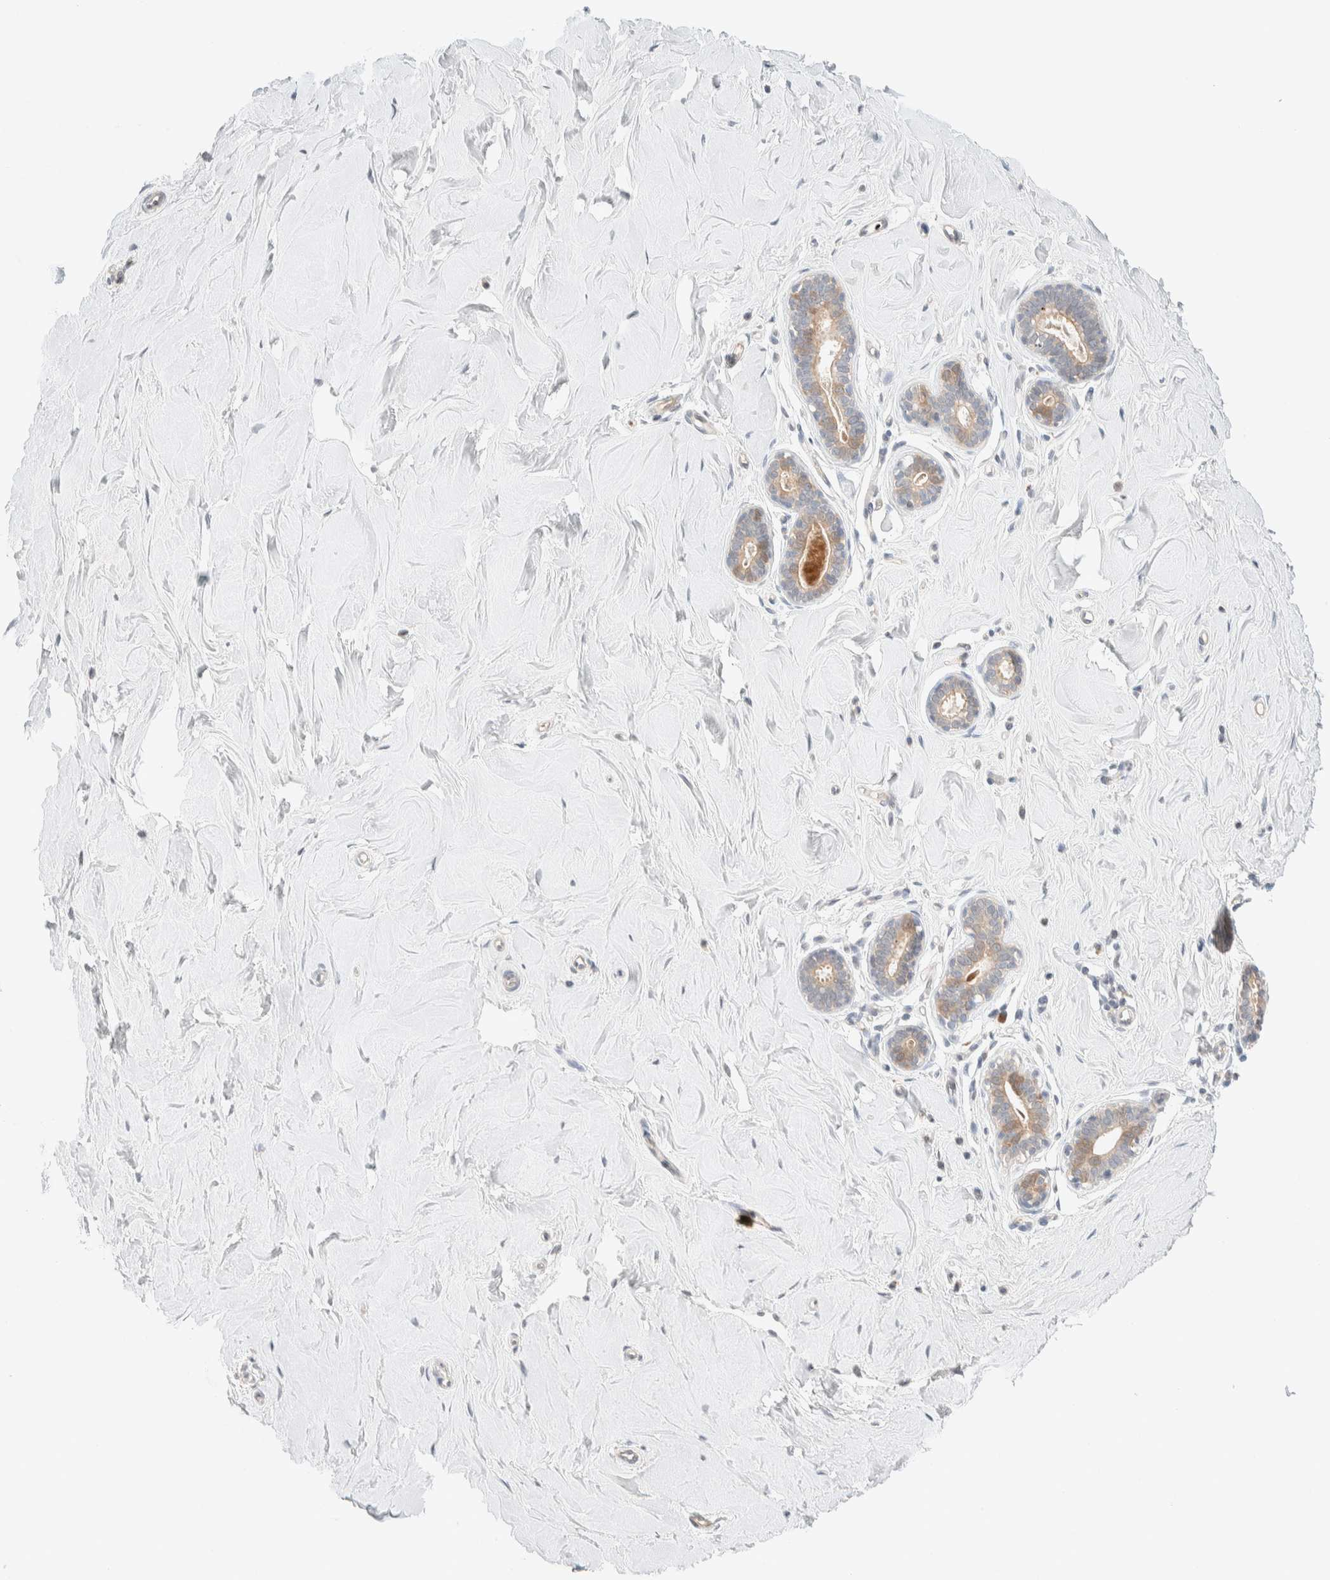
{"staining": {"intensity": "negative", "quantity": "none", "location": "none"}, "tissue": "breast", "cell_type": "Adipocytes", "image_type": "normal", "snomed": [{"axis": "morphology", "description": "Normal tissue, NOS"}, {"axis": "topography", "description": "Breast"}], "caption": "Breast stained for a protein using immunohistochemistry (IHC) reveals no staining adipocytes.", "gene": "CHKA", "patient": {"sex": "female", "age": 23}}